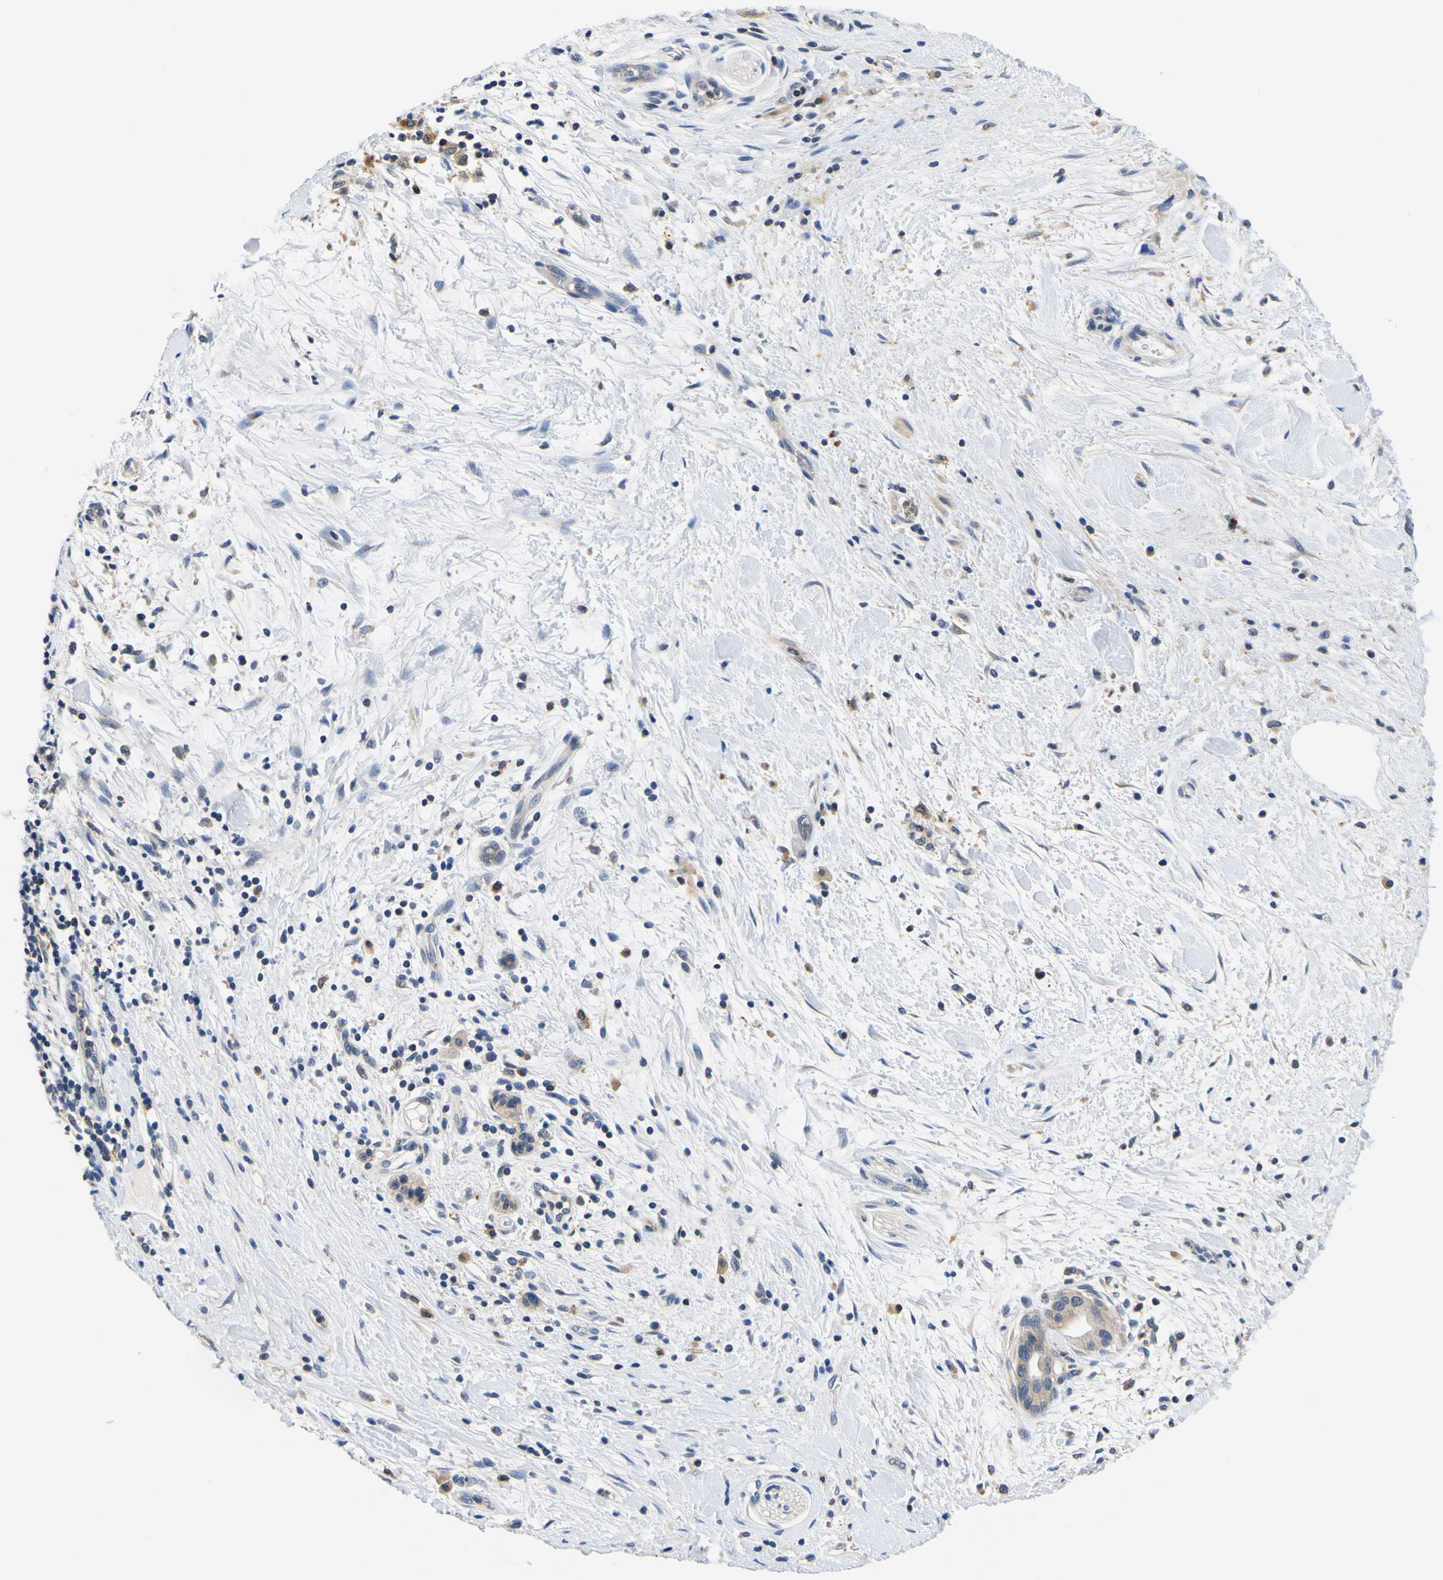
{"staining": {"intensity": "weak", "quantity": ">75%", "location": "cytoplasmic/membranous"}, "tissue": "pancreatic cancer", "cell_type": "Tumor cells", "image_type": "cancer", "snomed": [{"axis": "morphology", "description": "Adenocarcinoma, NOS"}, {"axis": "topography", "description": "Pancreas"}], "caption": "Immunohistochemistry (IHC) image of neoplastic tissue: adenocarcinoma (pancreatic) stained using immunohistochemistry (IHC) displays low levels of weak protein expression localized specifically in the cytoplasmic/membranous of tumor cells, appearing as a cytoplasmic/membranous brown color.", "gene": "TNIK", "patient": {"sex": "male", "age": 55}}